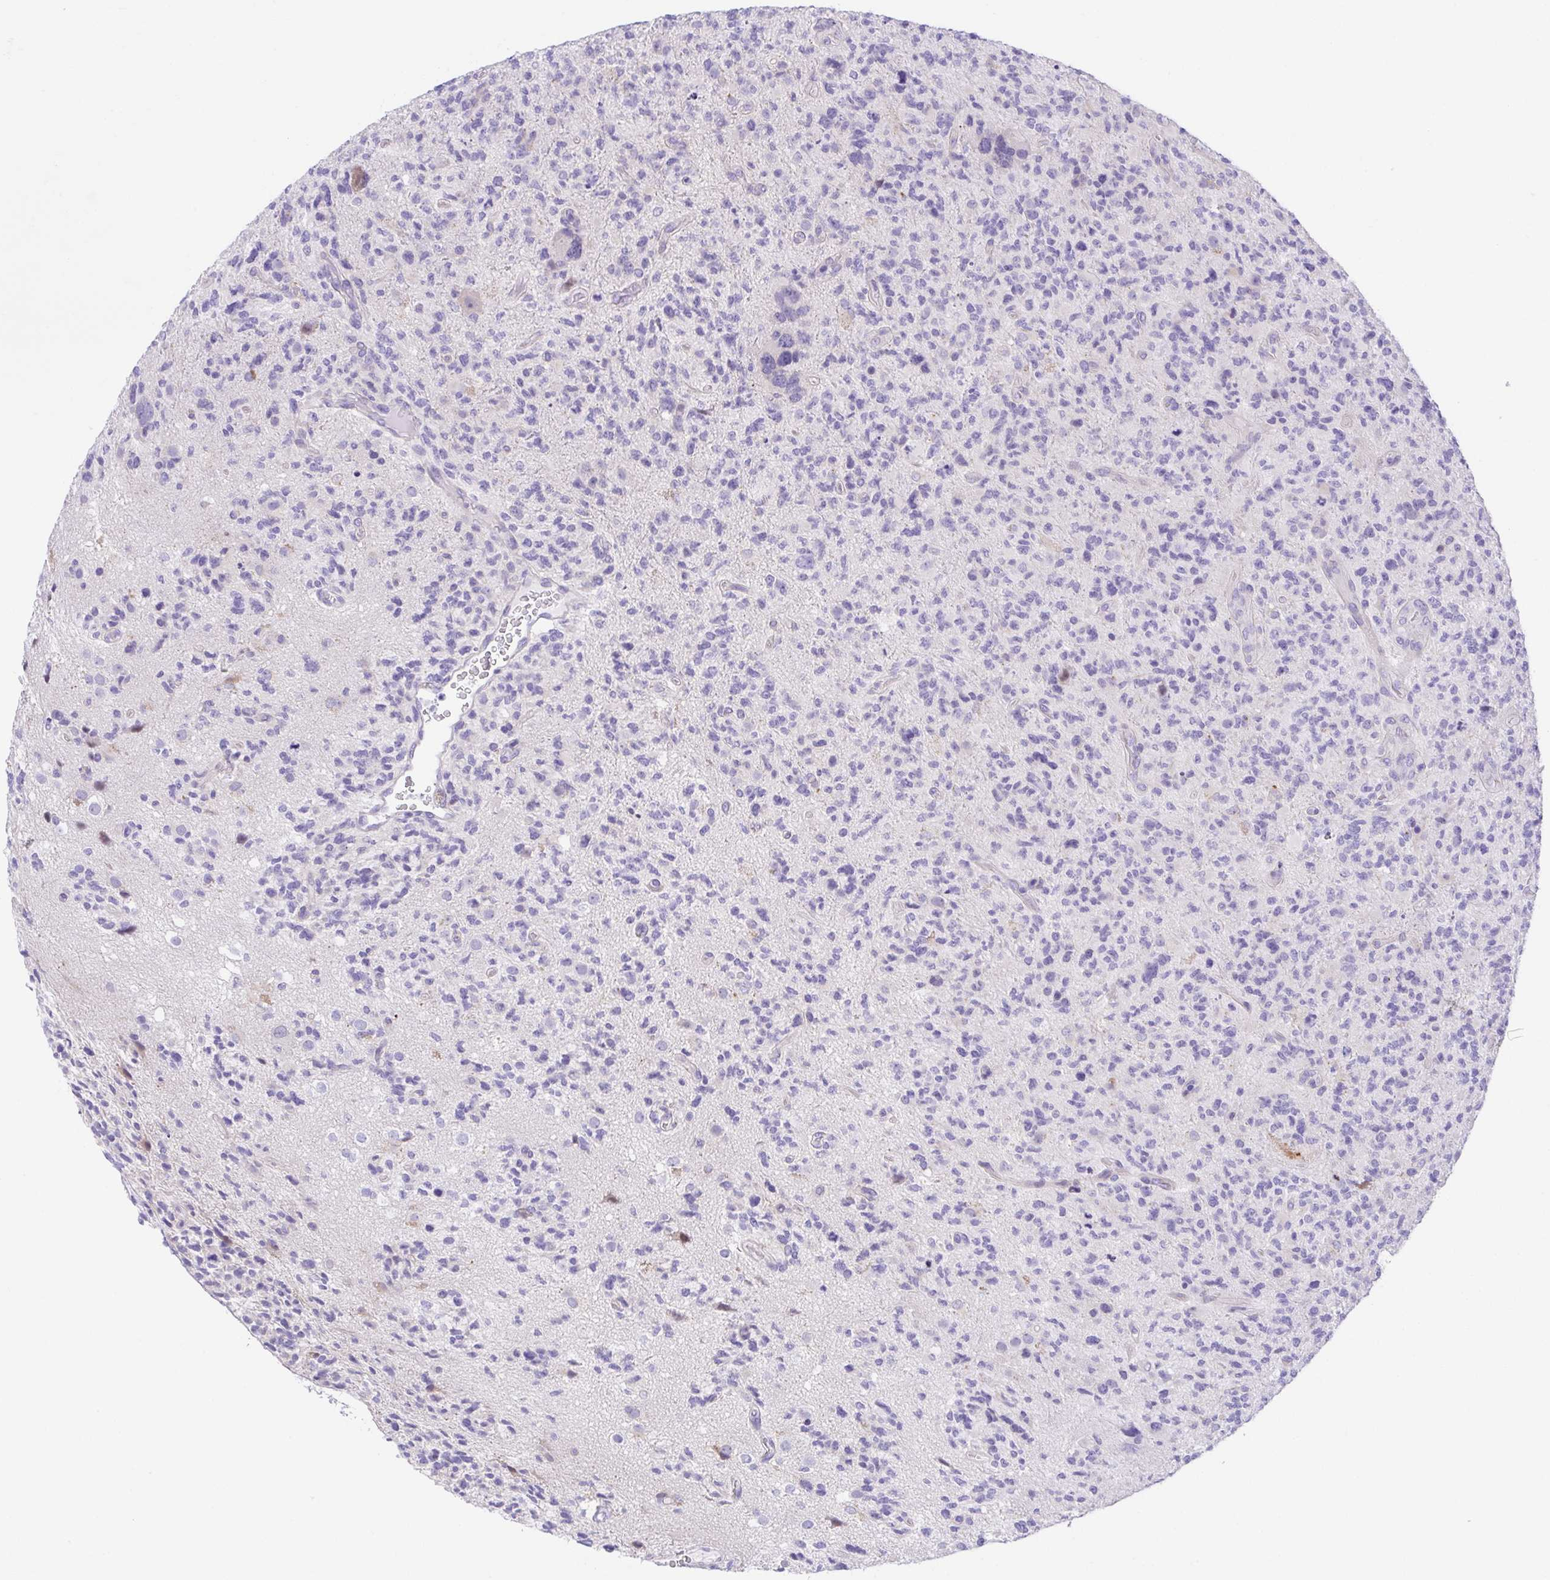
{"staining": {"intensity": "negative", "quantity": "none", "location": "none"}, "tissue": "glioma", "cell_type": "Tumor cells", "image_type": "cancer", "snomed": [{"axis": "morphology", "description": "Glioma, malignant, High grade"}, {"axis": "topography", "description": "Brain"}], "caption": "Human malignant high-grade glioma stained for a protein using immunohistochemistry shows no positivity in tumor cells.", "gene": "LUZP4", "patient": {"sex": "female", "age": 71}}